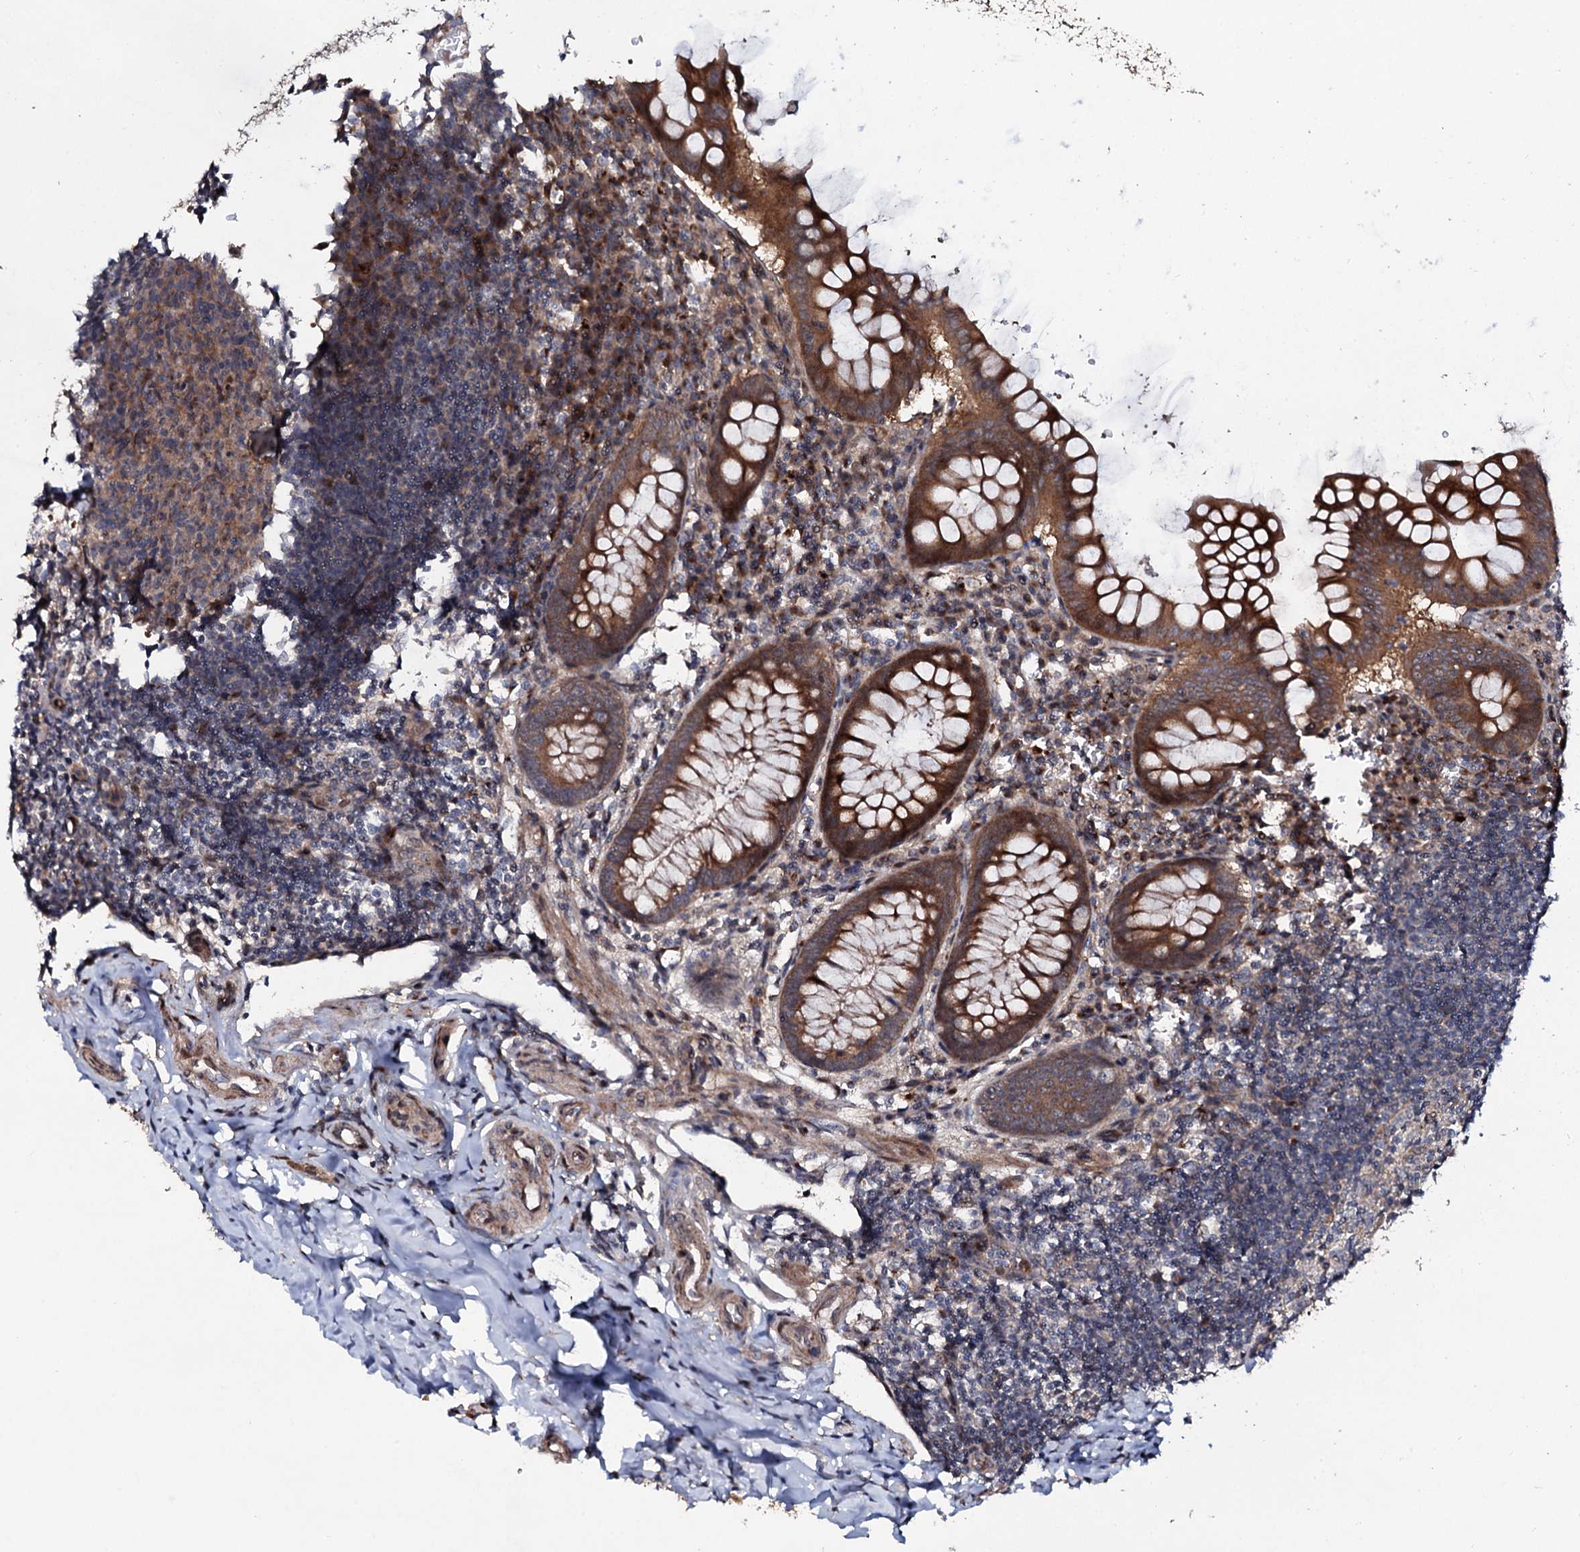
{"staining": {"intensity": "strong", "quantity": ">75%", "location": "cytoplasmic/membranous,nuclear"}, "tissue": "appendix", "cell_type": "Glandular cells", "image_type": "normal", "snomed": [{"axis": "morphology", "description": "Normal tissue, NOS"}, {"axis": "topography", "description": "Appendix"}], "caption": "IHC staining of unremarkable appendix, which demonstrates high levels of strong cytoplasmic/membranous,nuclear positivity in about >75% of glandular cells indicating strong cytoplasmic/membranous,nuclear protein positivity. The staining was performed using DAB (brown) for protein detection and nuclei were counterstained in hematoxylin (blue).", "gene": "COG6", "patient": {"sex": "female", "age": 33}}